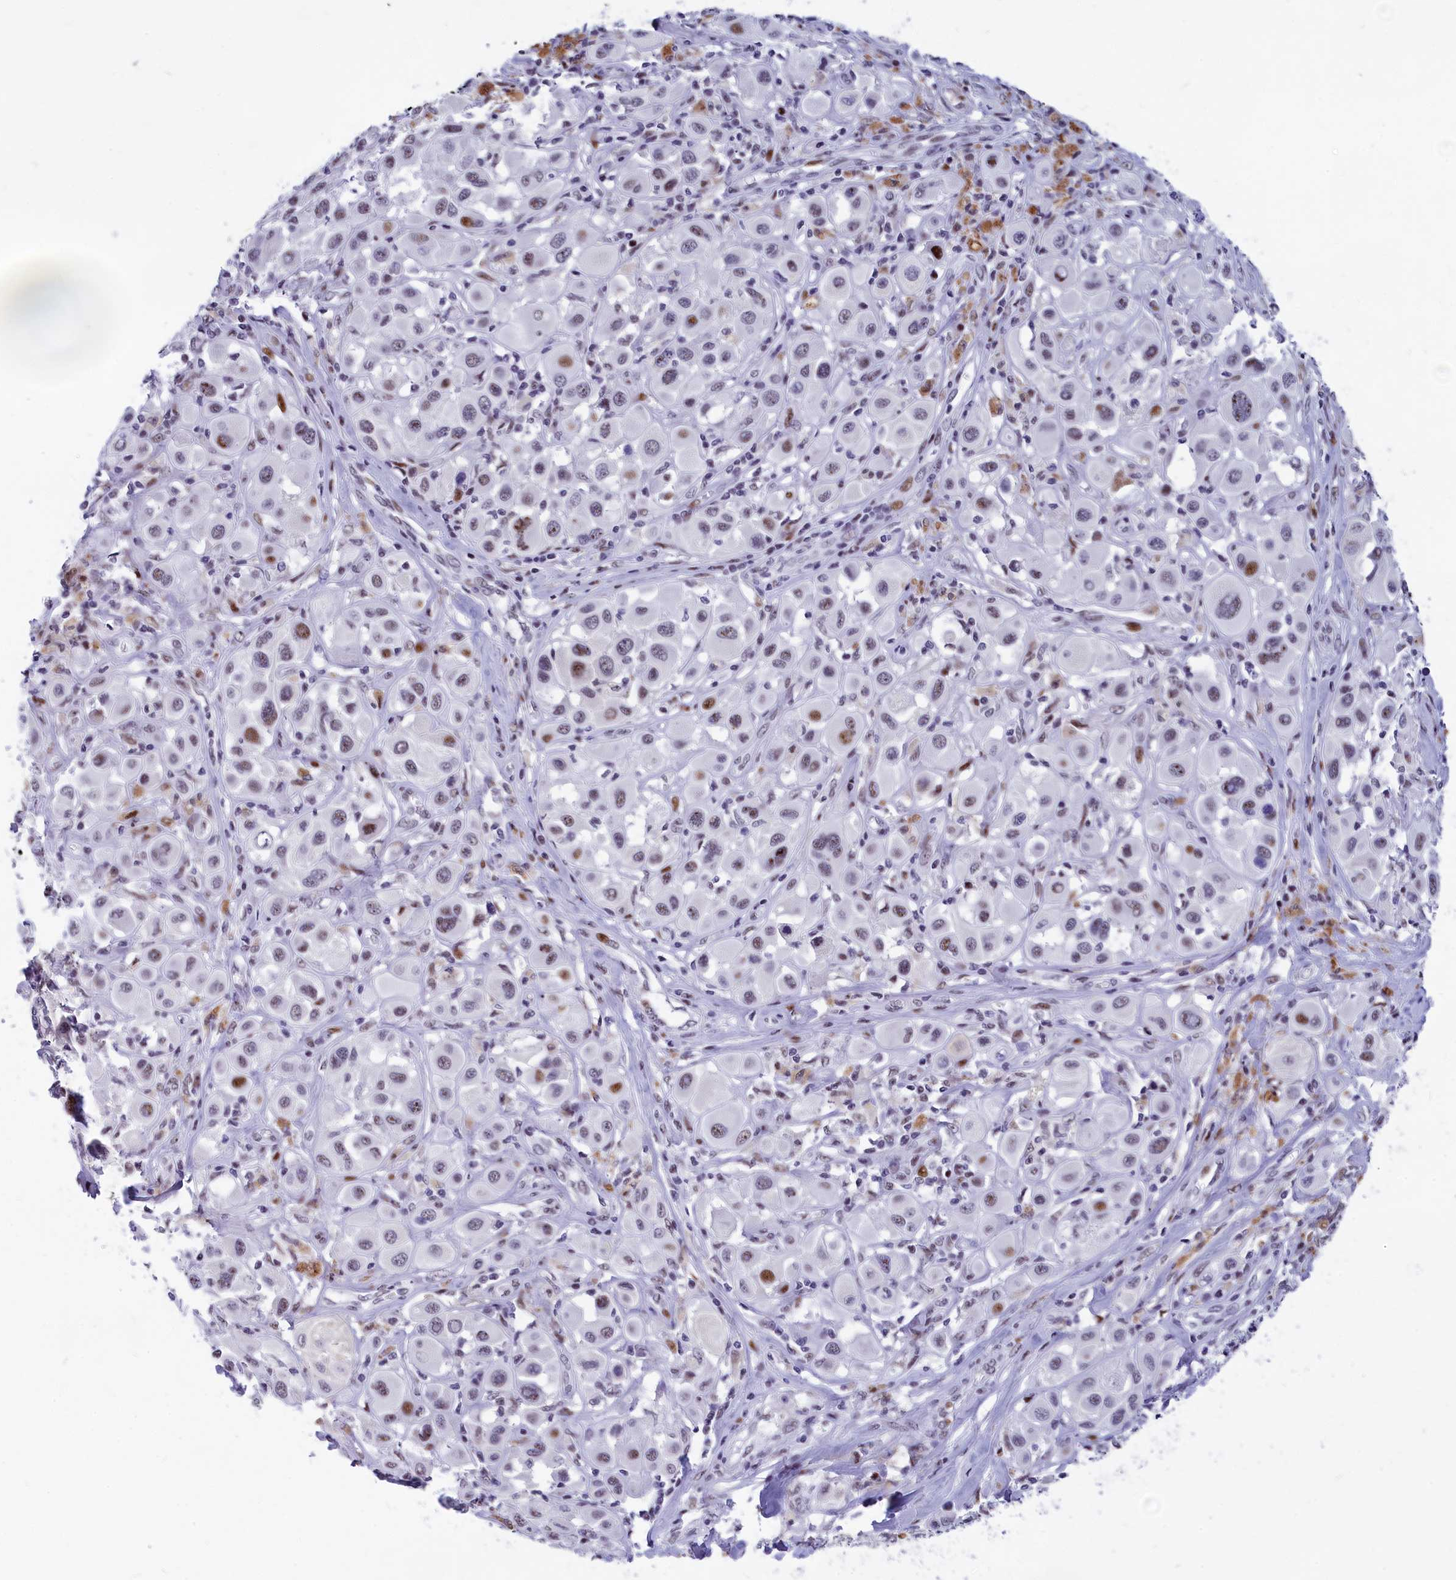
{"staining": {"intensity": "moderate", "quantity": "<25%", "location": "nuclear"}, "tissue": "melanoma", "cell_type": "Tumor cells", "image_type": "cancer", "snomed": [{"axis": "morphology", "description": "Malignant melanoma, Metastatic site"}, {"axis": "topography", "description": "Skin"}], "caption": "Immunohistochemistry (IHC) histopathology image of neoplastic tissue: human malignant melanoma (metastatic site) stained using immunohistochemistry displays low levels of moderate protein expression localized specifically in the nuclear of tumor cells, appearing as a nuclear brown color.", "gene": "NSA2", "patient": {"sex": "male", "age": 41}}